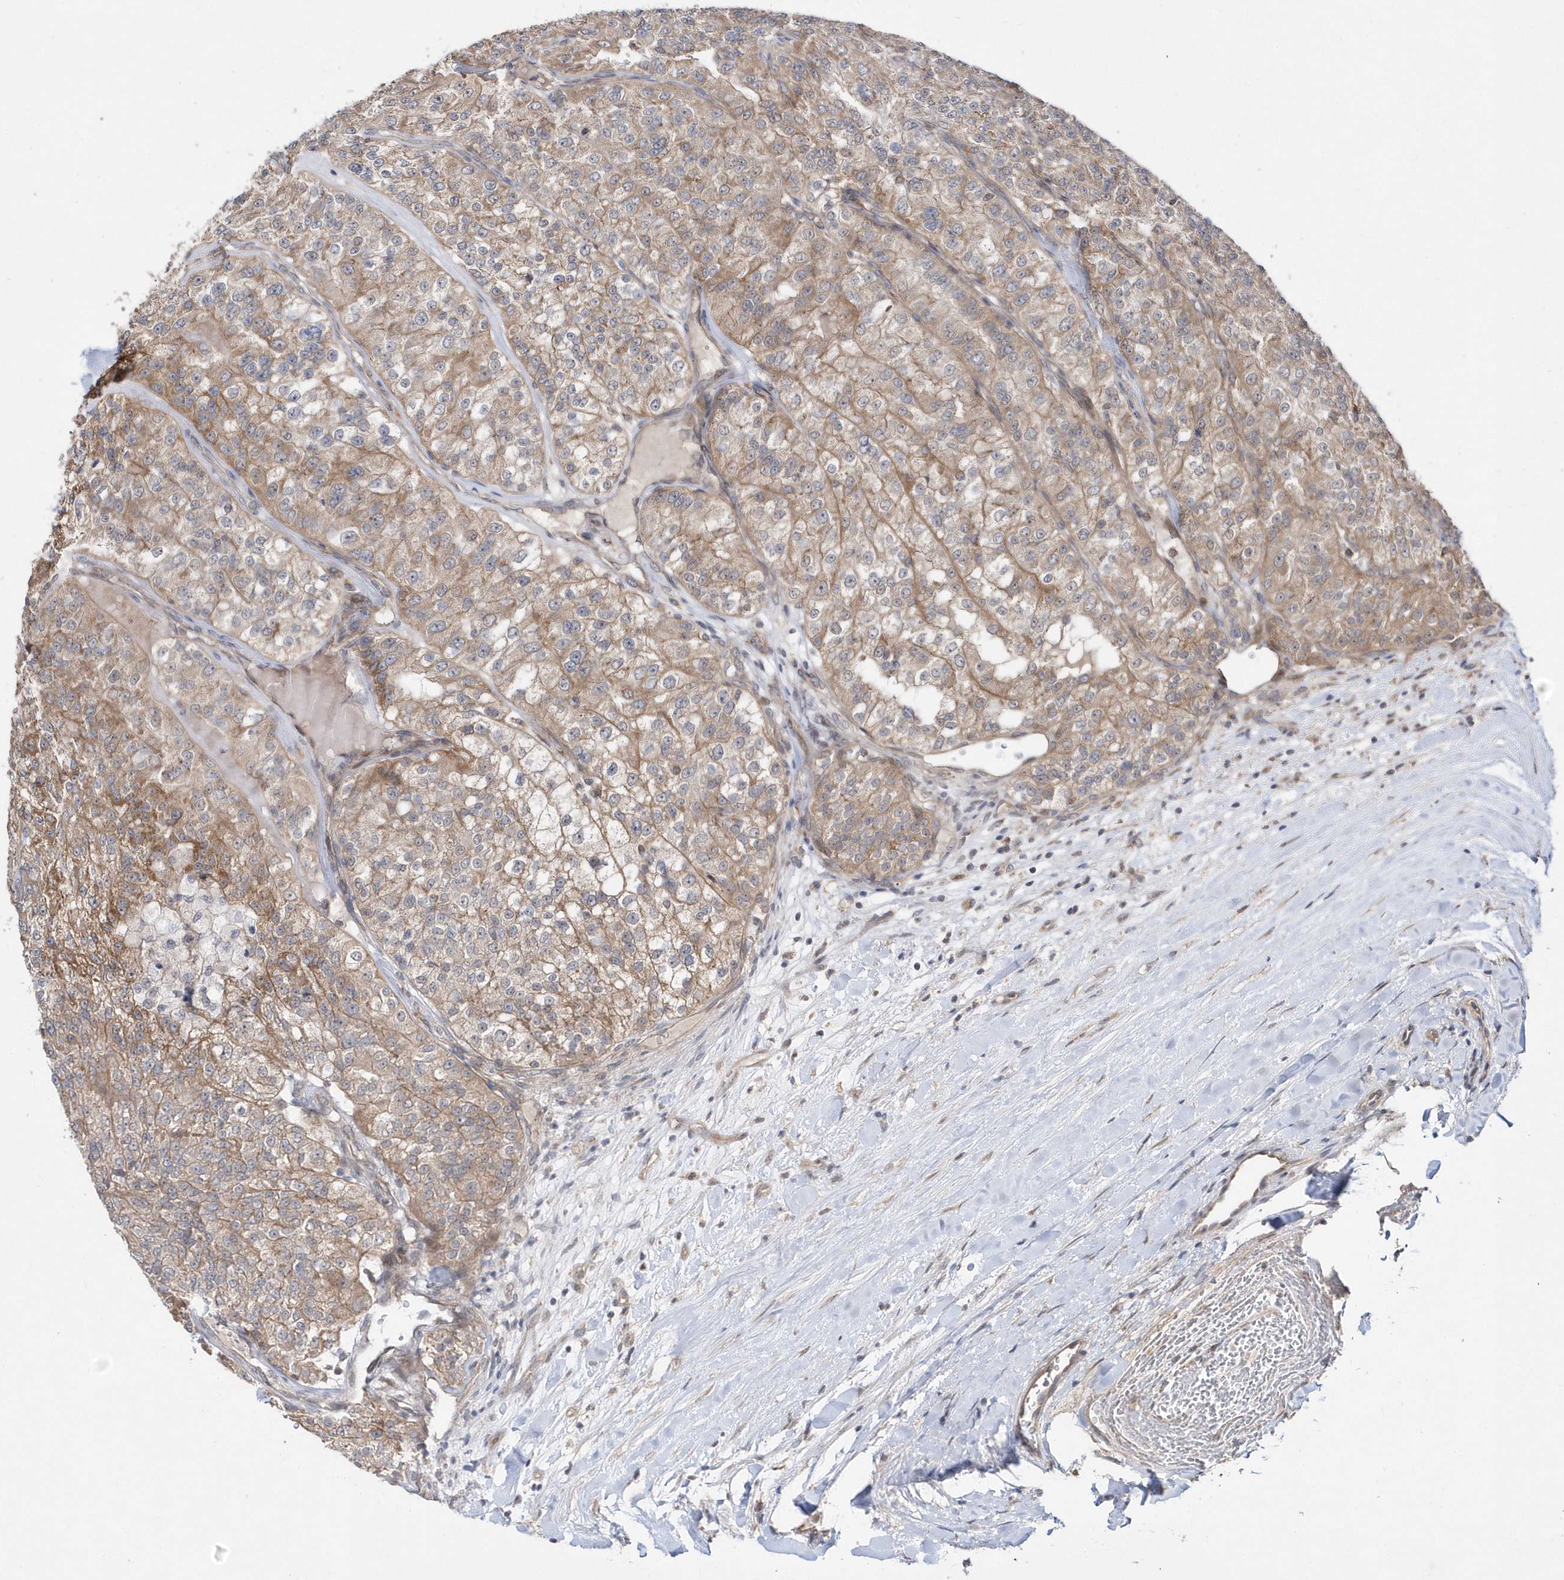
{"staining": {"intensity": "moderate", "quantity": "25%-75%", "location": "cytoplasmic/membranous"}, "tissue": "renal cancer", "cell_type": "Tumor cells", "image_type": "cancer", "snomed": [{"axis": "morphology", "description": "Adenocarcinoma, NOS"}, {"axis": "topography", "description": "Kidney"}], "caption": "This is an image of IHC staining of renal adenocarcinoma, which shows moderate positivity in the cytoplasmic/membranous of tumor cells.", "gene": "DALRD3", "patient": {"sex": "female", "age": 63}}